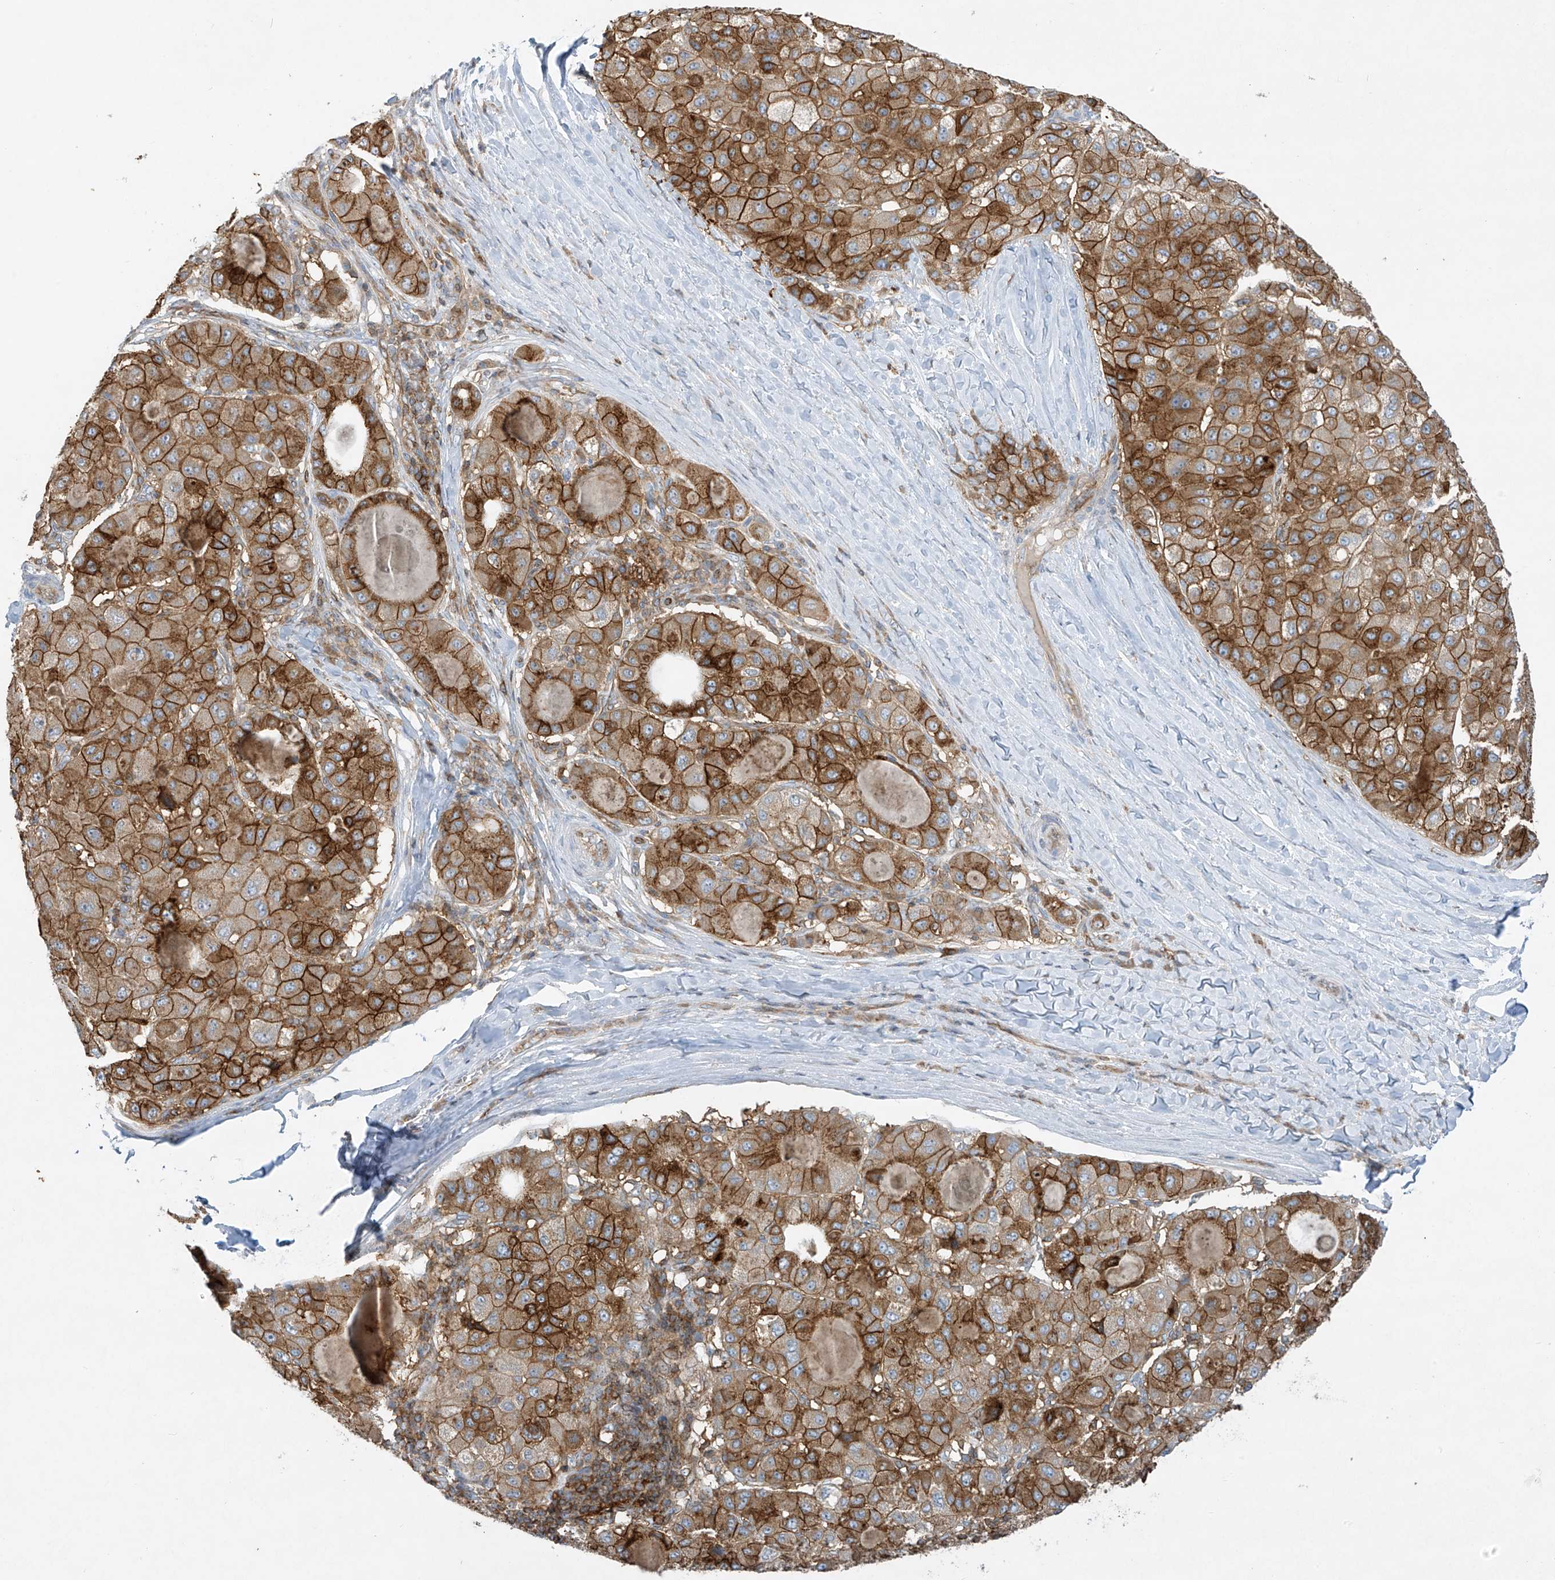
{"staining": {"intensity": "strong", "quantity": ">75%", "location": "cytoplasmic/membranous"}, "tissue": "liver cancer", "cell_type": "Tumor cells", "image_type": "cancer", "snomed": [{"axis": "morphology", "description": "Carcinoma, Hepatocellular, NOS"}, {"axis": "topography", "description": "Liver"}], "caption": "Protein staining reveals strong cytoplasmic/membranous staining in about >75% of tumor cells in liver cancer (hepatocellular carcinoma).", "gene": "HLA-E", "patient": {"sex": "male", "age": 80}}